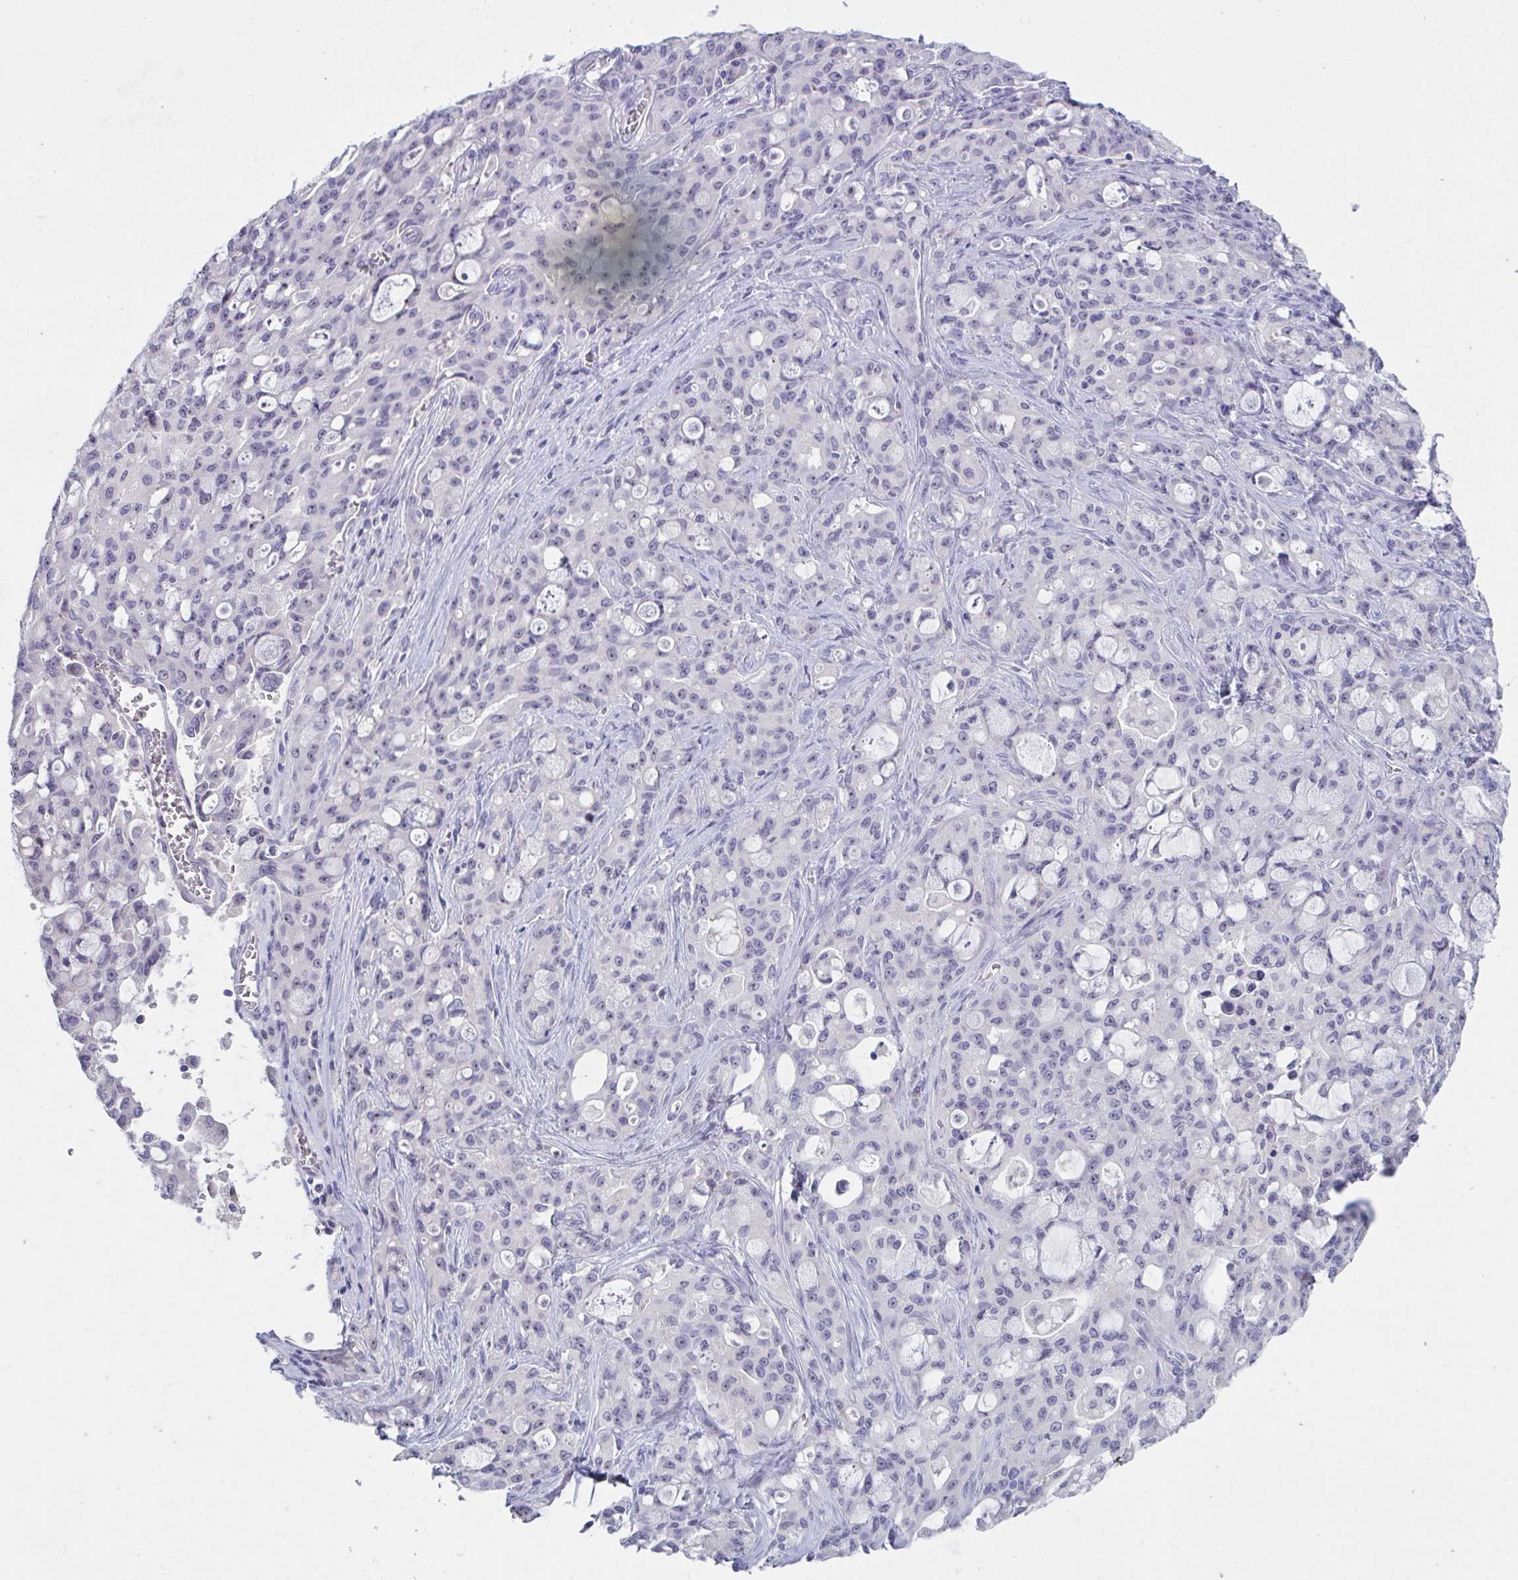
{"staining": {"intensity": "negative", "quantity": "none", "location": "none"}, "tissue": "lung cancer", "cell_type": "Tumor cells", "image_type": "cancer", "snomed": [{"axis": "morphology", "description": "Adenocarcinoma, NOS"}, {"axis": "topography", "description": "Lung"}], "caption": "Immunohistochemical staining of human lung cancer demonstrates no significant staining in tumor cells. (DAB (3,3'-diaminobenzidine) IHC, high magnification).", "gene": "MYC", "patient": {"sex": "female", "age": 44}}